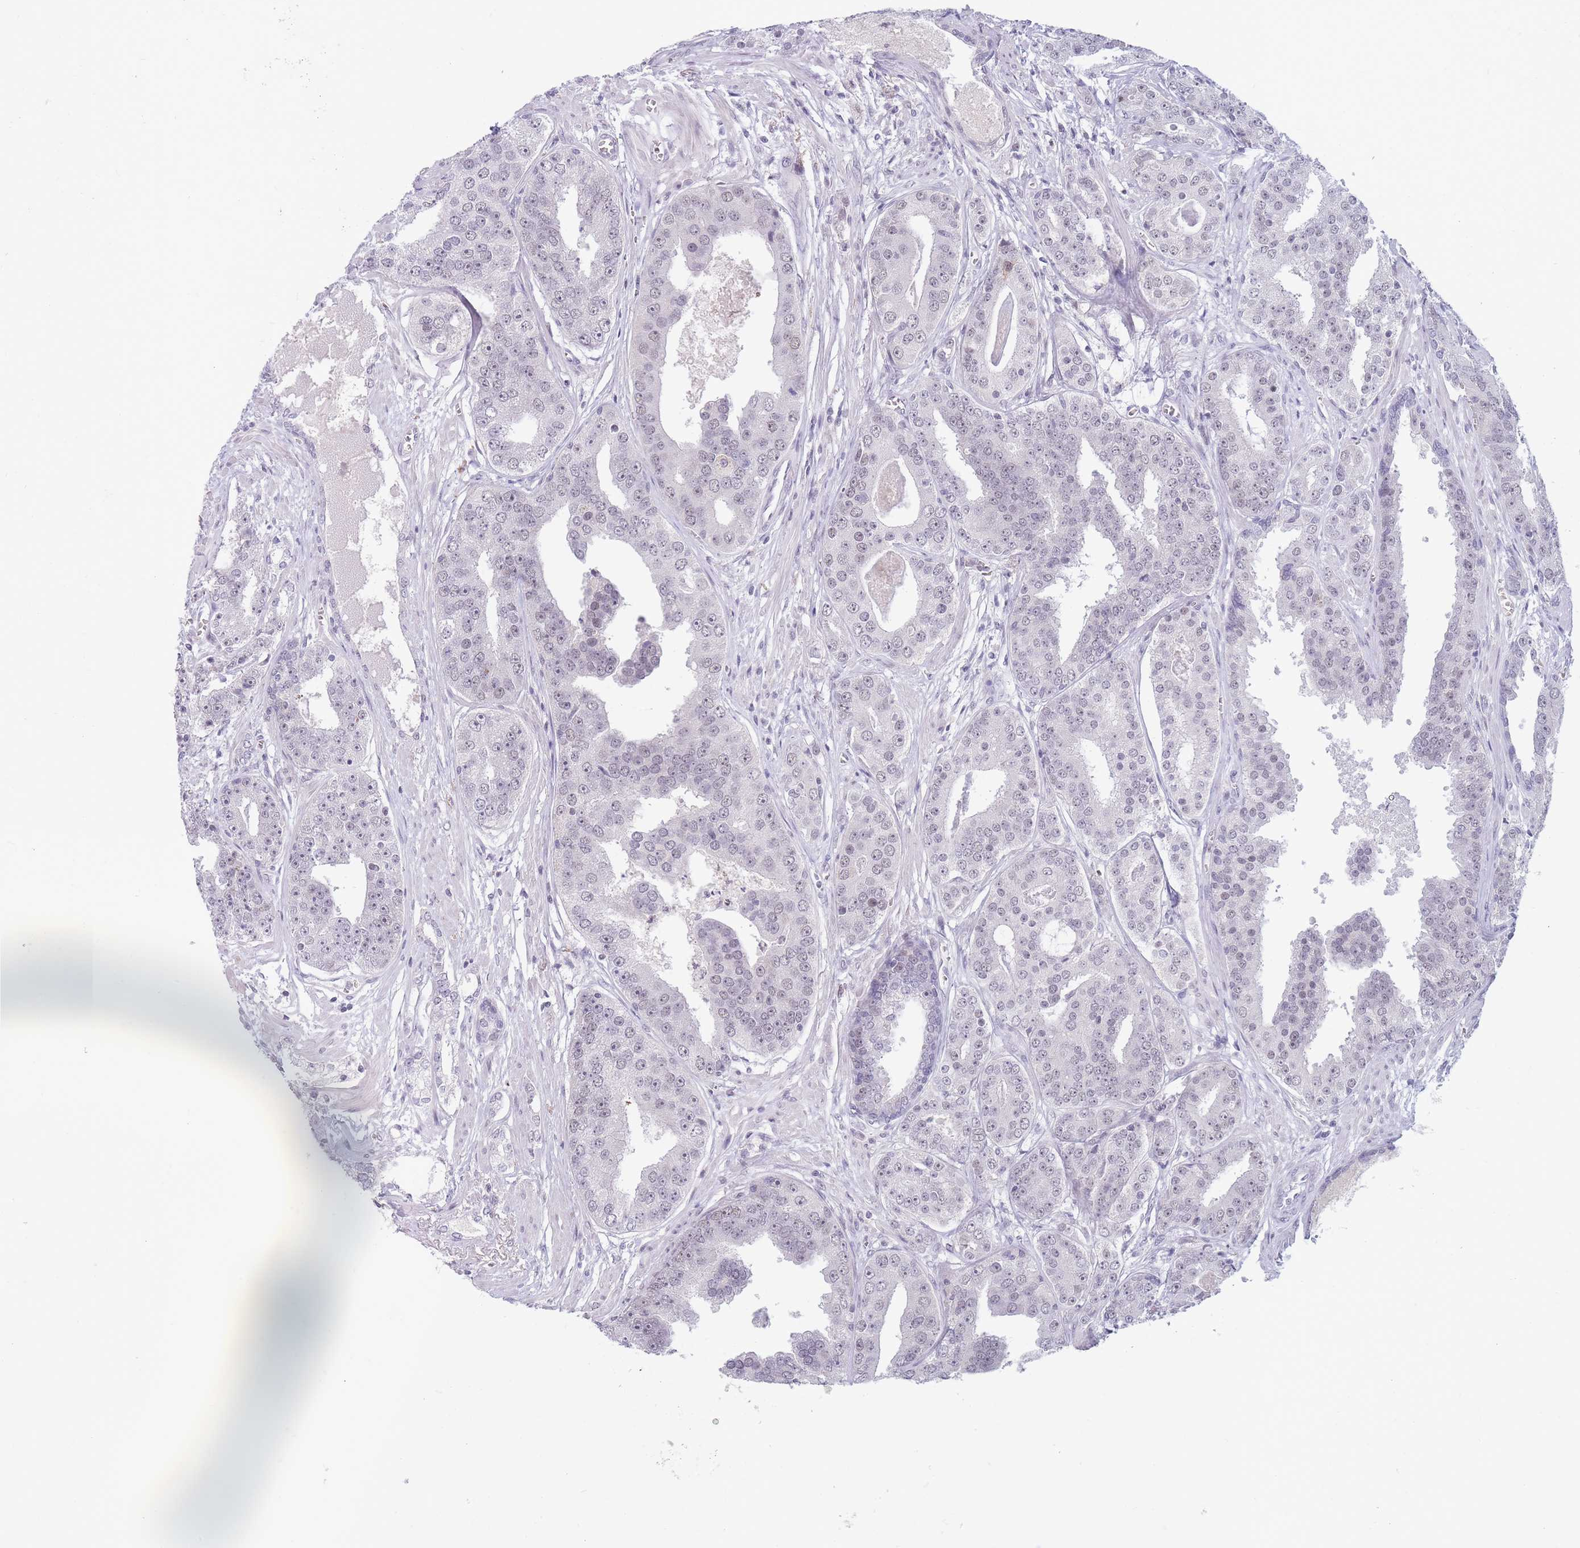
{"staining": {"intensity": "negative", "quantity": "none", "location": "none"}, "tissue": "prostate cancer", "cell_type": "Tumor cells", "image_type": "cancer", "snomed": [{"axis": "morphology", "description": "Adenocarcinoma, High grade"}, {"axis": "topography", "description": "Prostate"}], "caption": "DAB (3,3'-diaminobenzidine) immunohistochemical staining of prostate cancer displays no significant positivity in tumor cells.", "gene": "ARID3B", "patient": {"sex": "male", "age": 71}}